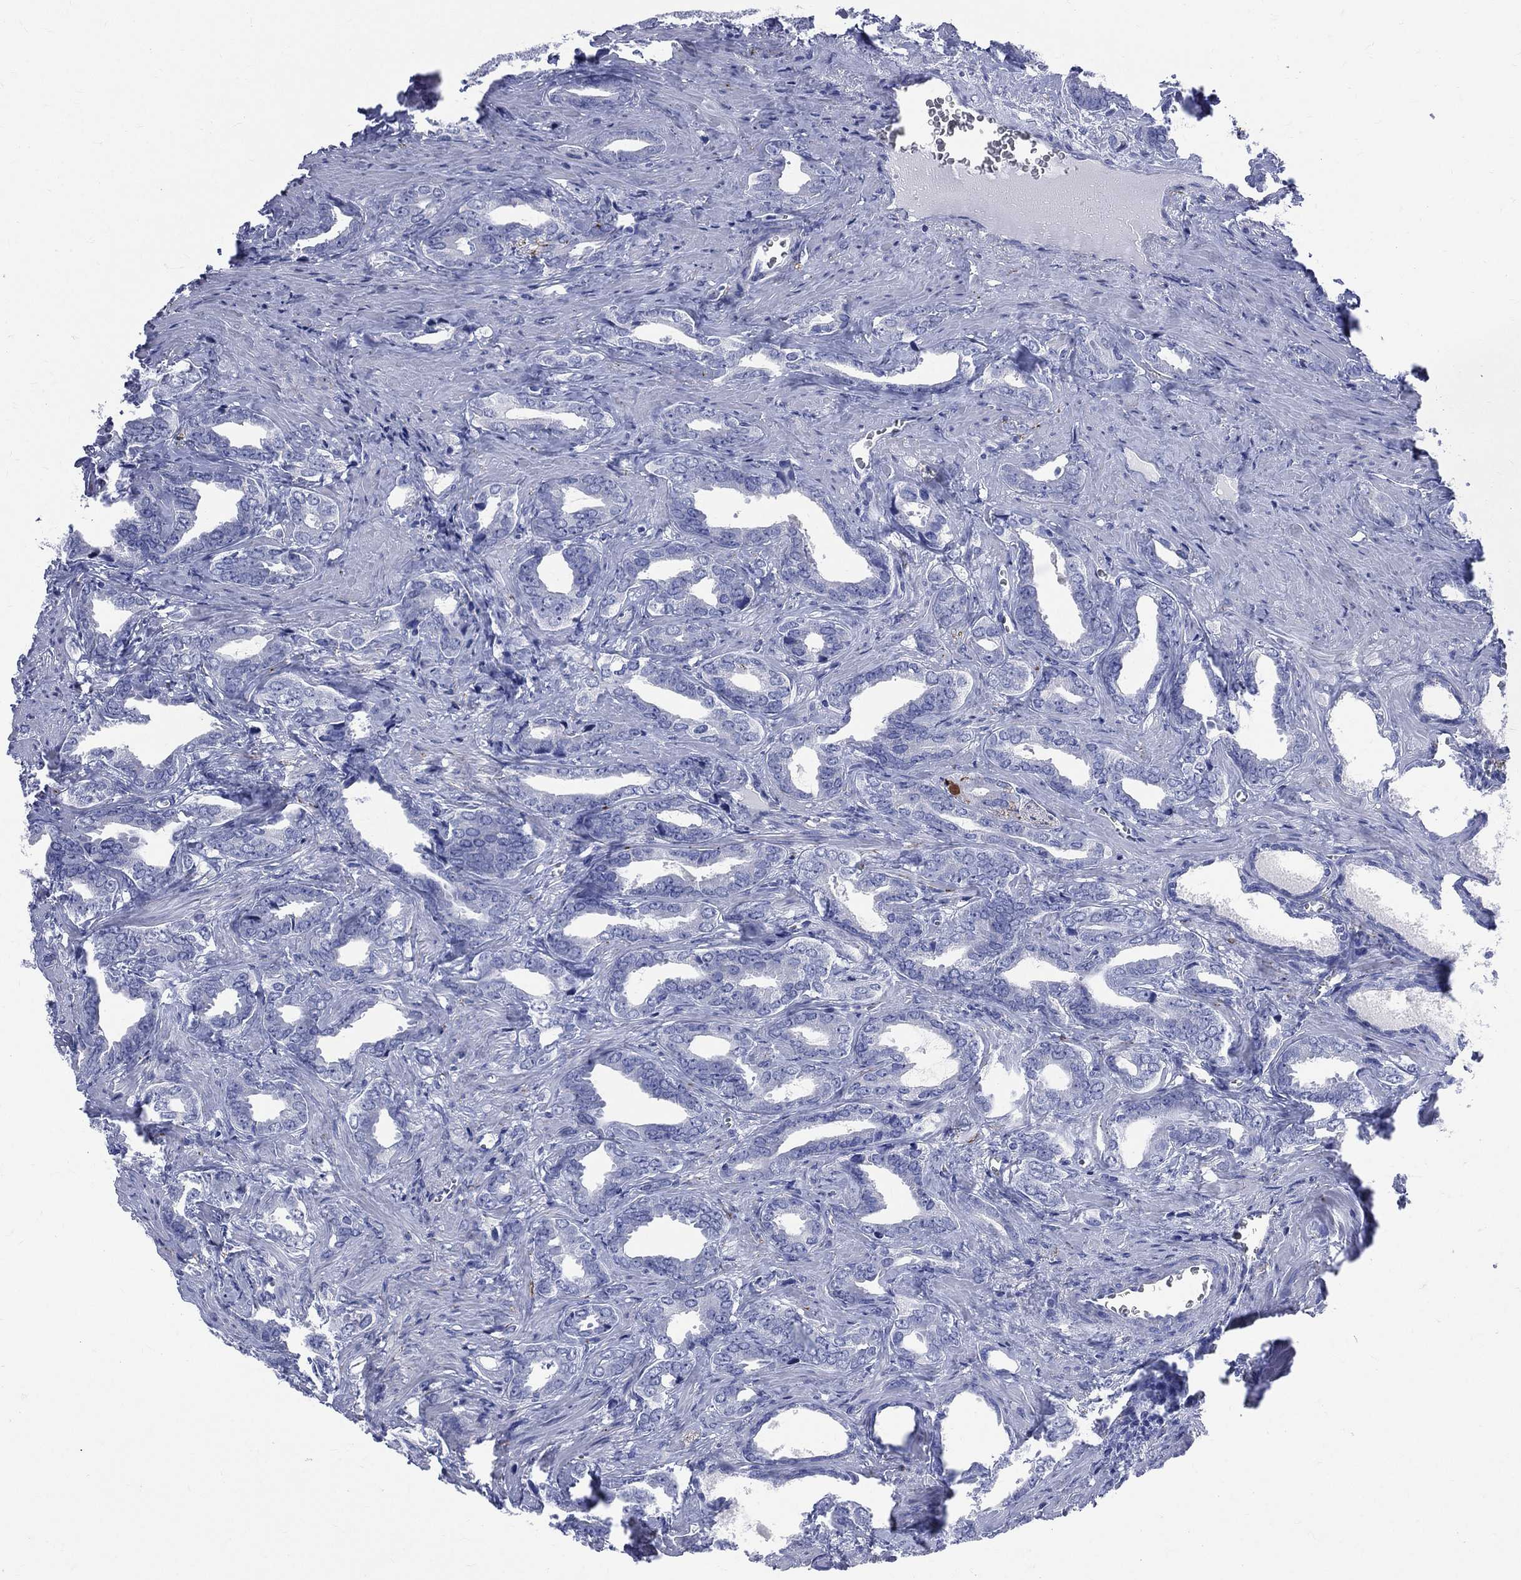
{"staining": {"intensity": "negative", "quantity": "none", "location": "none"}, "tissue": "prostate cancer", "cell_type": "Tumor cells", "image_type": "cancer", "snomed": [{"axis": "morphology", "description": "Adenocarcinoma, NOS"}, {"axis": "topography", "description": "Prostate"}], "caption": "Immunohistochemistry (IHC) histopathology image of prostate cancer stained for a protein (brown), which shows no staining in tumor cells.", "gene": "SYP", "patient": {"sex": "male", "age": 66}}